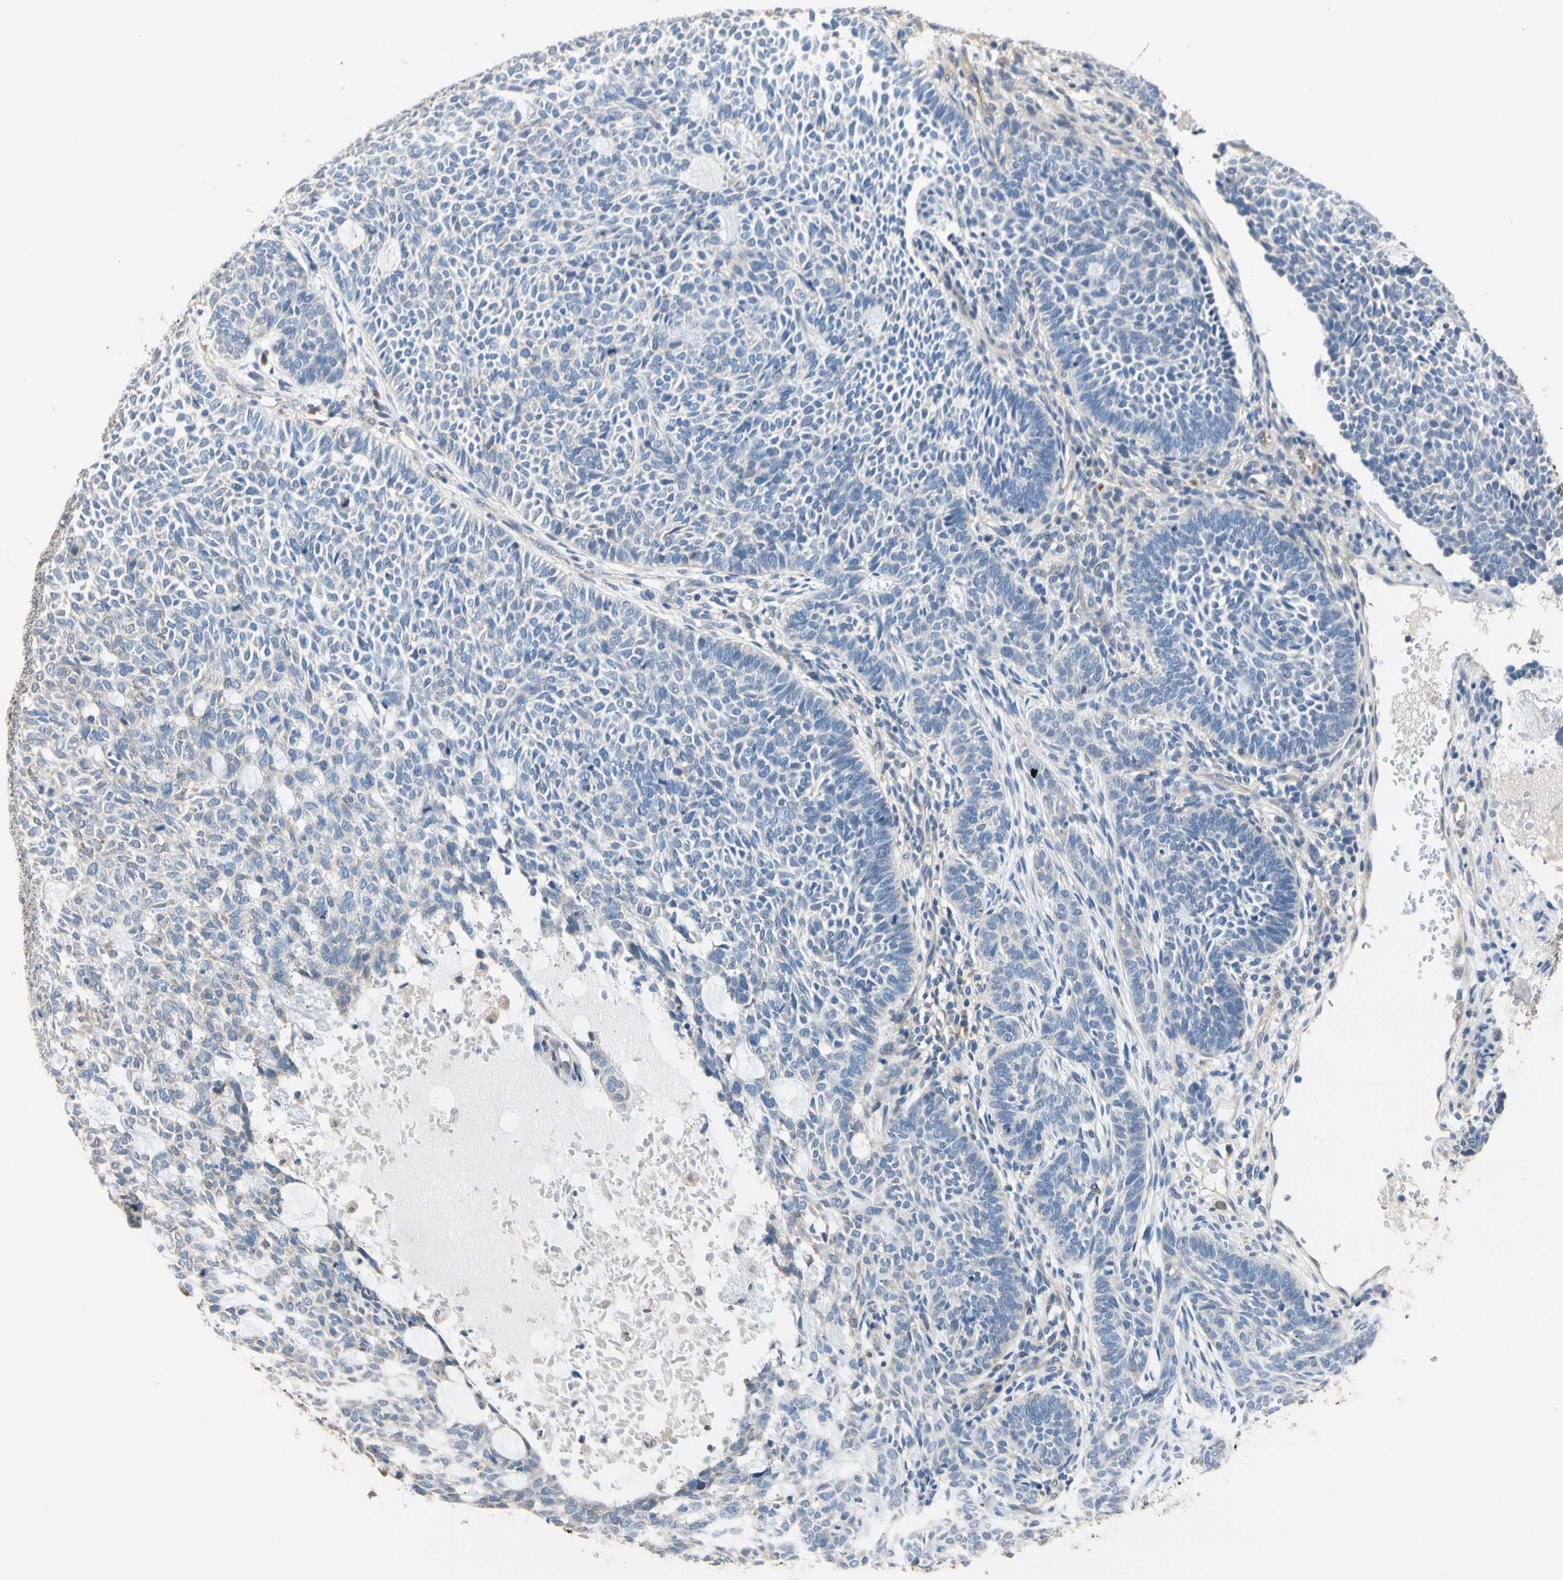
{"staining": {"intensity": "weak", "quantity": "<25%", "location": "cytoplasmic/membranous"}, "tissue": "skin cancer", "cell_type": "Tumor cells", "image_type": "cancer", "snomed": [{"axis": "morphology", "description": "Basal cell carcinoma"}, {"axis": "topography", "description": "Skin"}], "caption": "An immunohistochemistry micrograph of basal cell carcinoma (skin) is shown. There is no staining in tumor cells of basal cell carcinoma (skin). (DAB immunohistochemistry (IHC) with hematoxylin counter stain).", "gene": "ALDH1A2", "patient": {"sex": "male", "age": 87}}